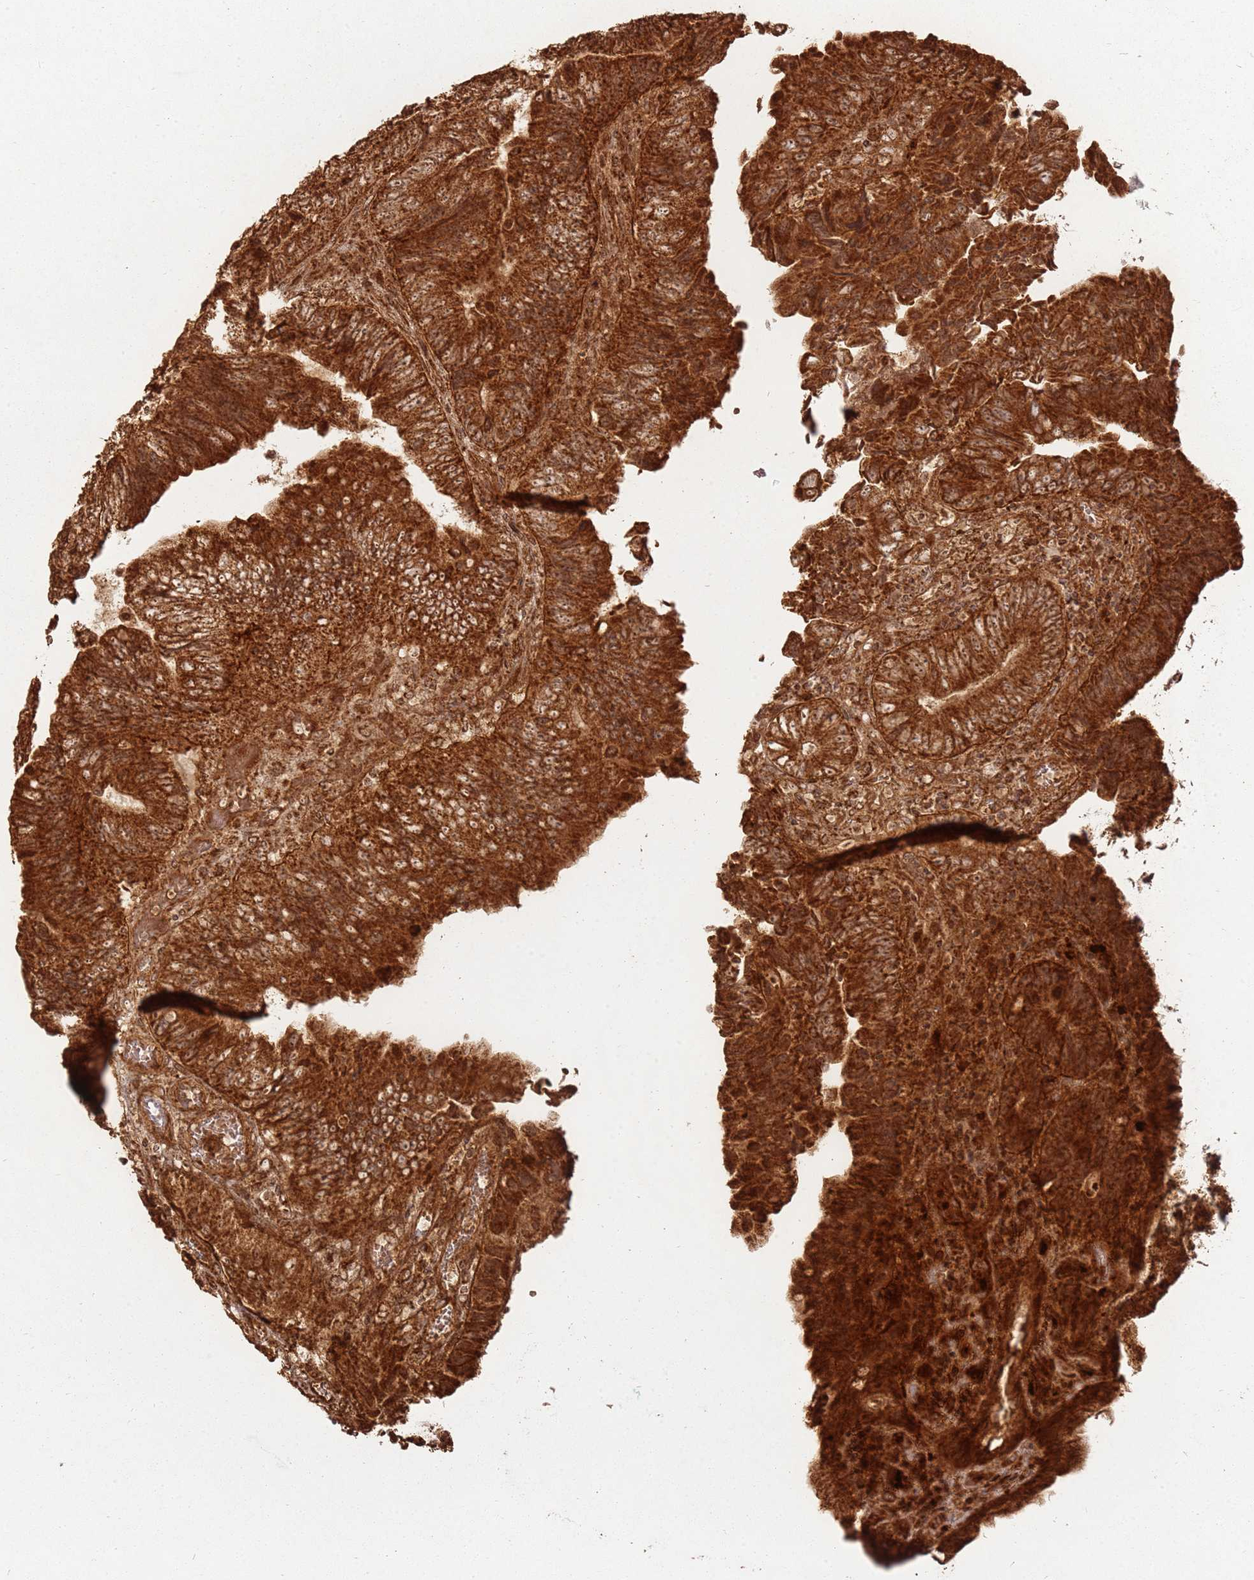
{"staining": {"intensity": "strong", "quantity": ">75%", "location": "cytoplasmic/membranous"}, "tissue": "colorectal cancer", "cell_type": "Tumor cells", "image_type": "cancer", "snomed": [{"axis": "morphology", "description": "Adenocarcinoma, NOS"}, {"axis": "topography", "description": "Colon"}], "caption": "Immunohistochemical staining of colorectal adenocarcinoma reveals high levels of strong cytoplasmic/membranous protein staining in about >75% of tumor cells.", "gene": "MRPS6", "patient": {"sex": "female", "age": 67}}